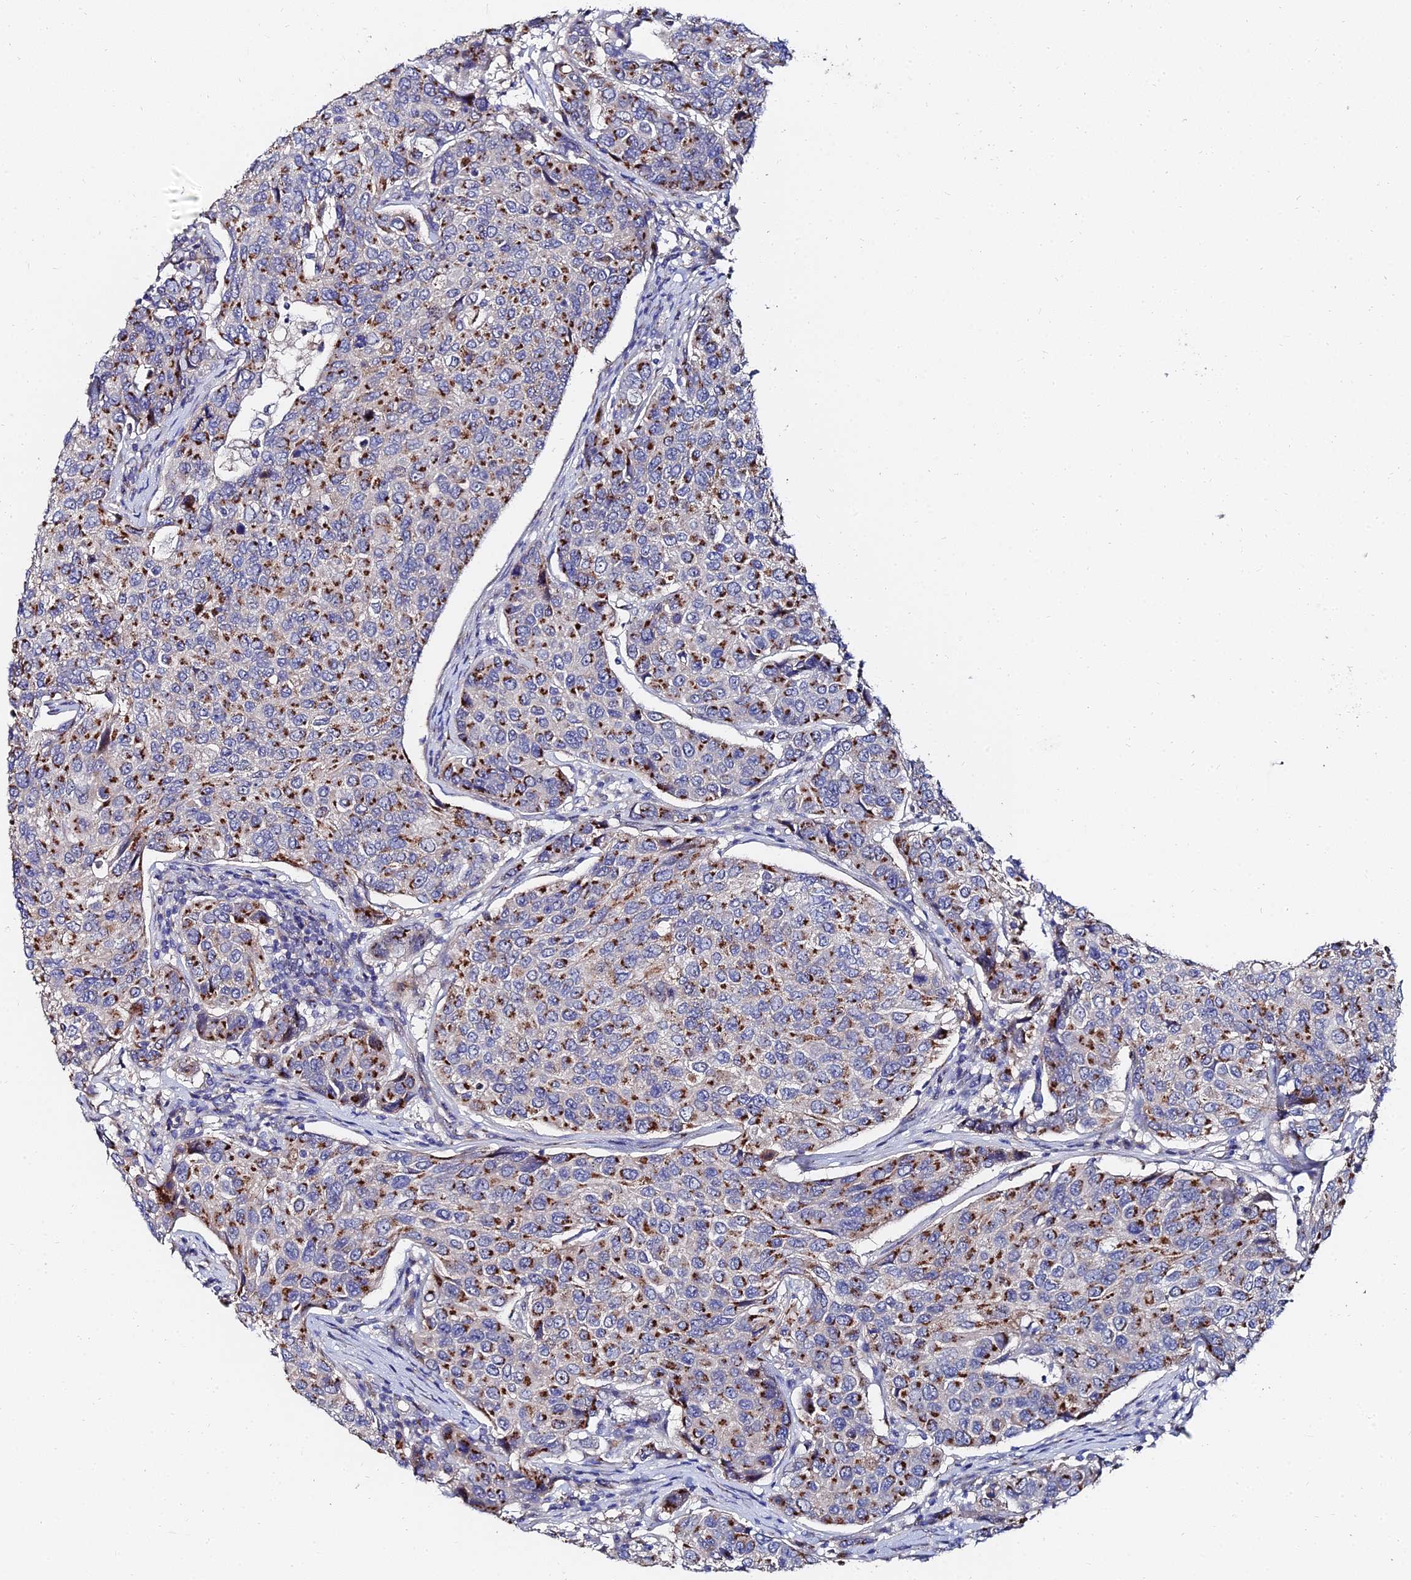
{"staining": {"intensity": "moderate", "quantity": "25%-75%", "location": "cytoplasmic/membranous"}, "tissue": "breast cancer", "cell_type": "Tumor cells", "image_type": "cancer", "snomed": [{"axis": "morphology", "description": "Duct carcinoma"}, {"axis": "topography", "description": "Breast"}], "caption": "This photomicrograph demonstrates breast infiltrating ductal carcinoma stained with immunohistochemistry to label a protein in brown. The cytoplasmic/membranous of tumor cells show moderate positivity for the protein. Nuclei are counter-stained blue.", "gene": "BORCS8", "patient": {"sex": "female", "age": 55}}